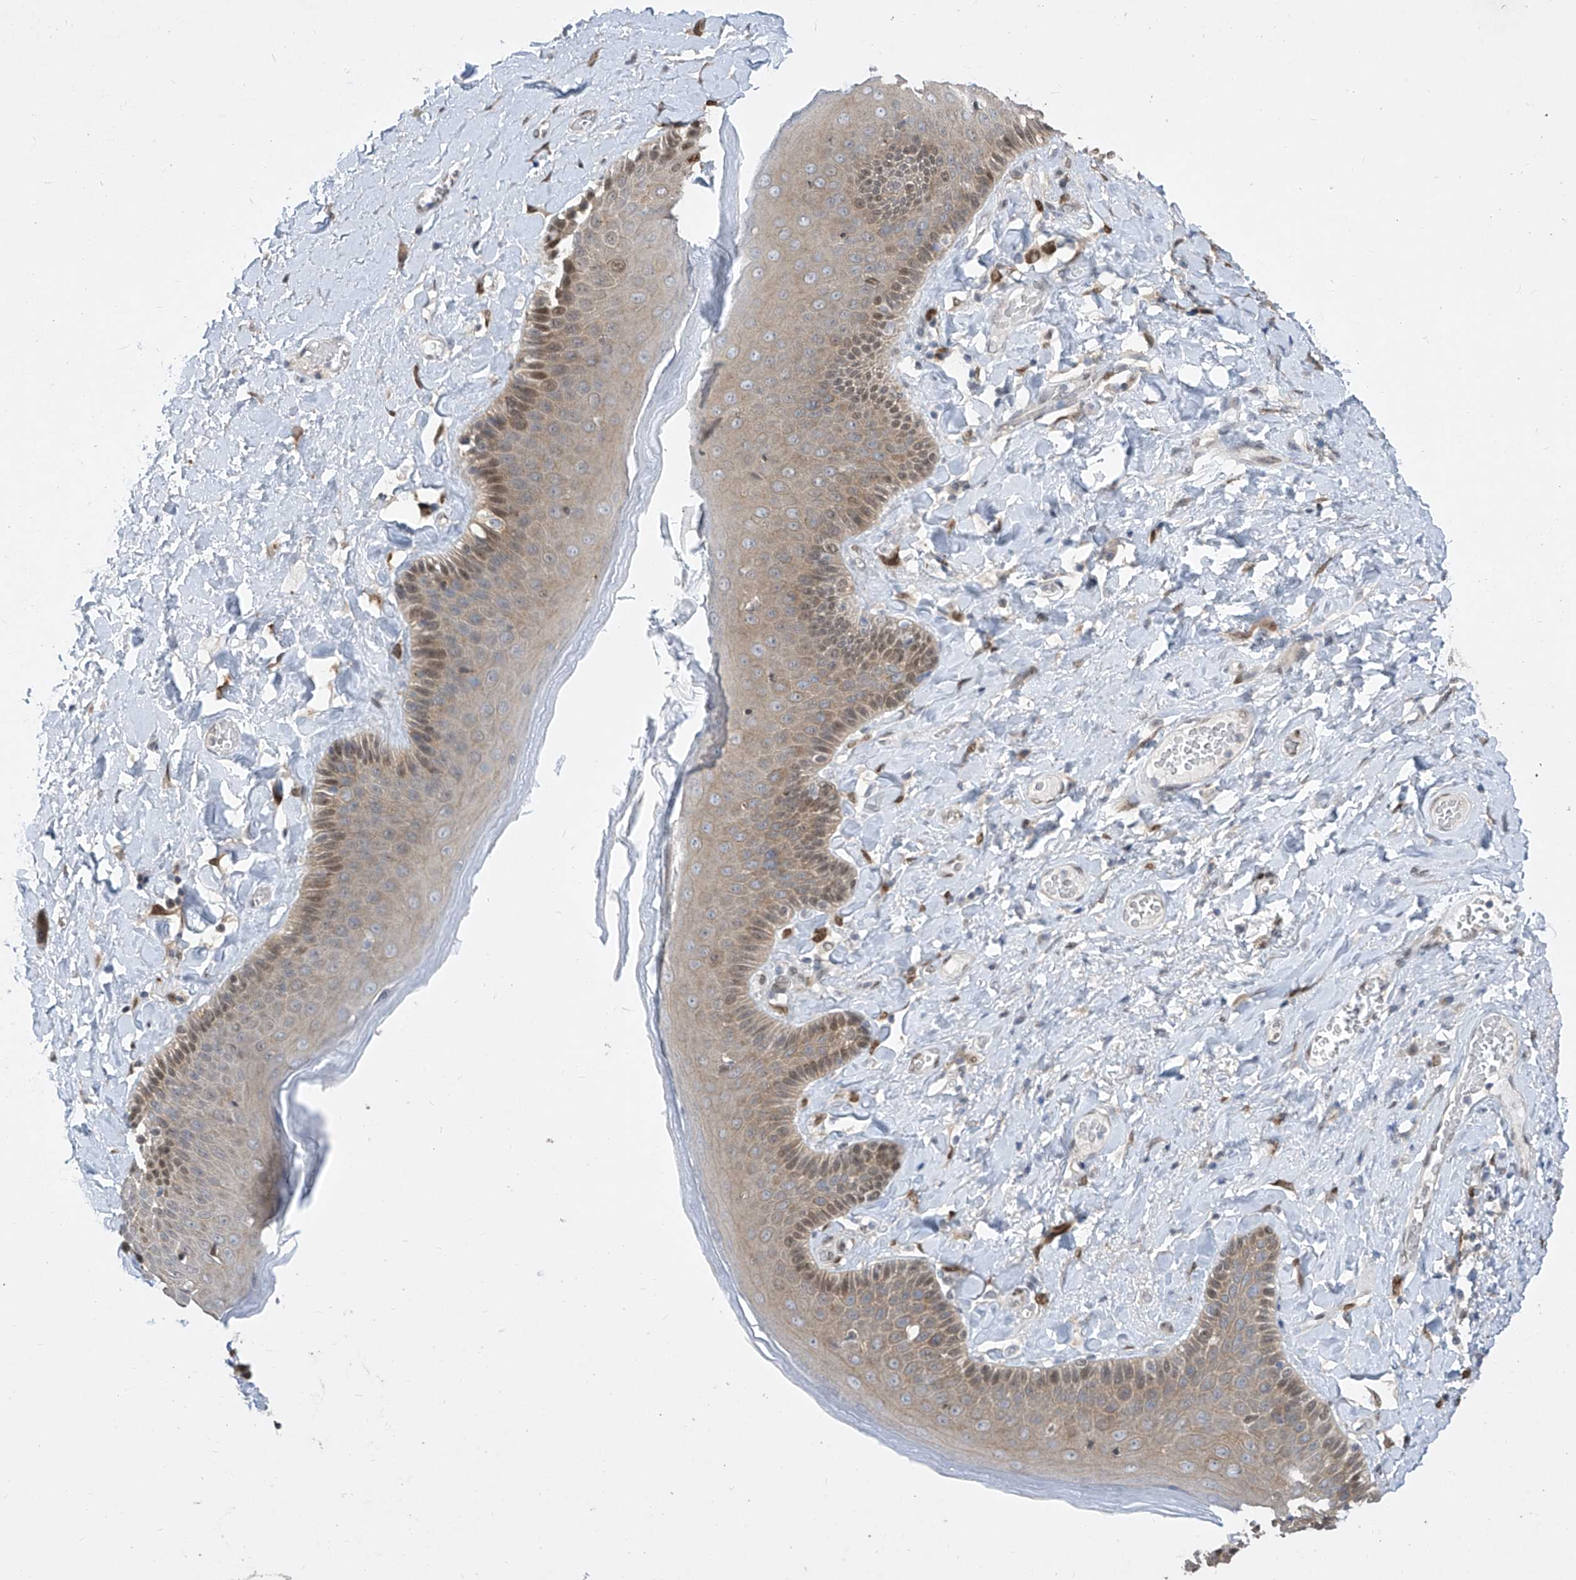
{"staining": {"intensity": "moderate", "quantity": "25%-75%", "location": "cytoplasmic/membranous,nuclear"}, "tissue": "skin", "cell_type": "Epidermal cells", "image_type": "normal", "snomed": [{"axis": "morphology", "description": "Normal tissue, NOS"}, {"axis": "topography", "description": "Anal"}], "caption": "High-power microscopy captured an immunohistochemistry micrograph of benign skin, revealing moderate cytoplasmic/membranous,nuclear positivity in approximately 25%-75% of epidermal cells.", "gene": "CETN1", "patient": {"sex": "male", "age": 69}}